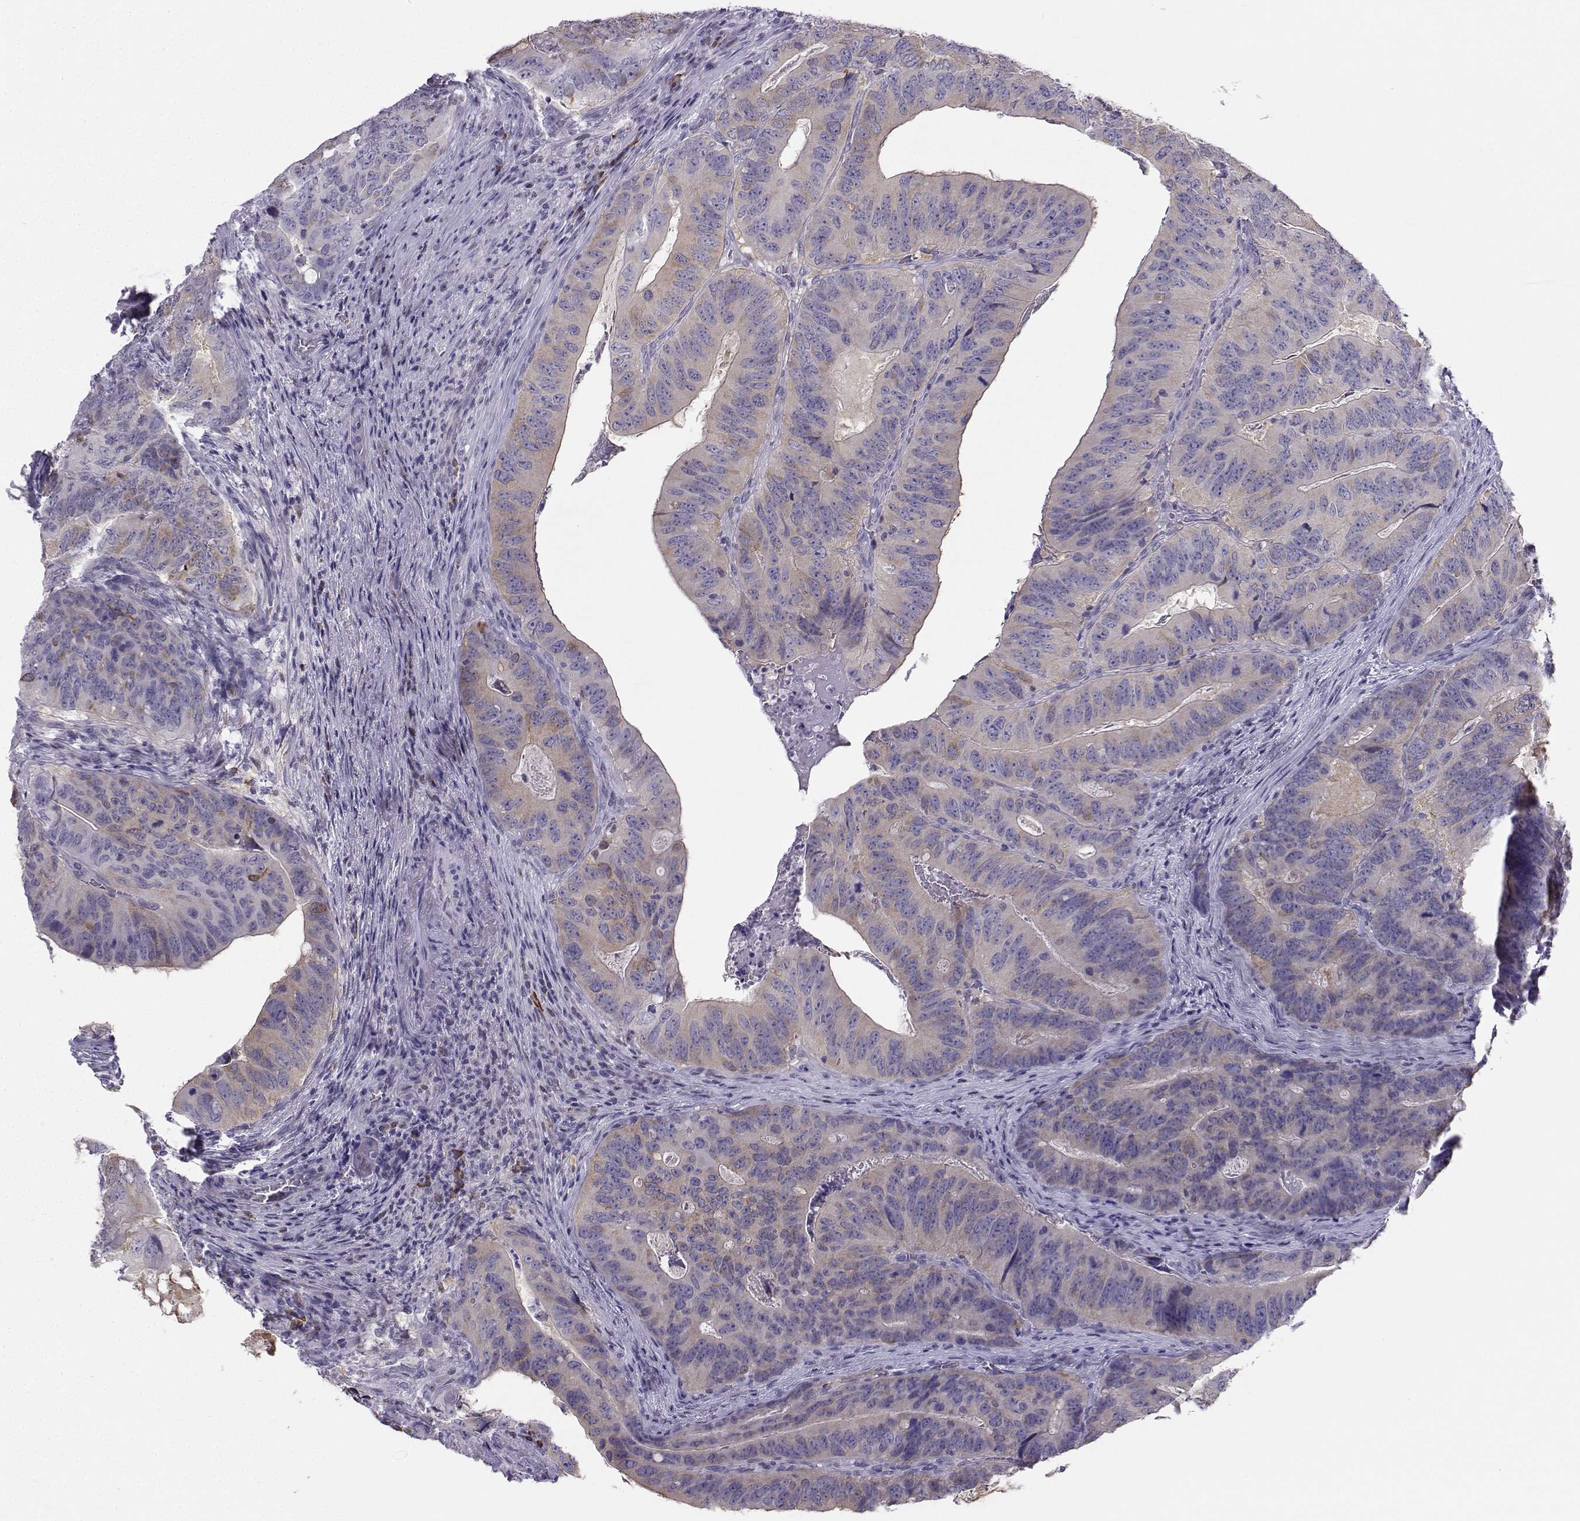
{"staining": {"intensity": "weak", "quantity": "25%-75%", "location": "cytoplasmic/membranous"}, "tissue": "colorectal cancer", "cell_type": "Tumor cells", "image_type": "cancer", "snomed": [{"axis": "morphology", "description": "Adenocarcinoma, NOS"}, {"axis": "topography", "description": "Colon"}], "caption": "Tumor cells reveal low levels of weak cytoplasmic/membranous staining in about 25%-75% of cells in colorectal cancer (adenocarcinoma).", "gene": "DCLK3", "patient": {"sex": "male", "age": 79}}